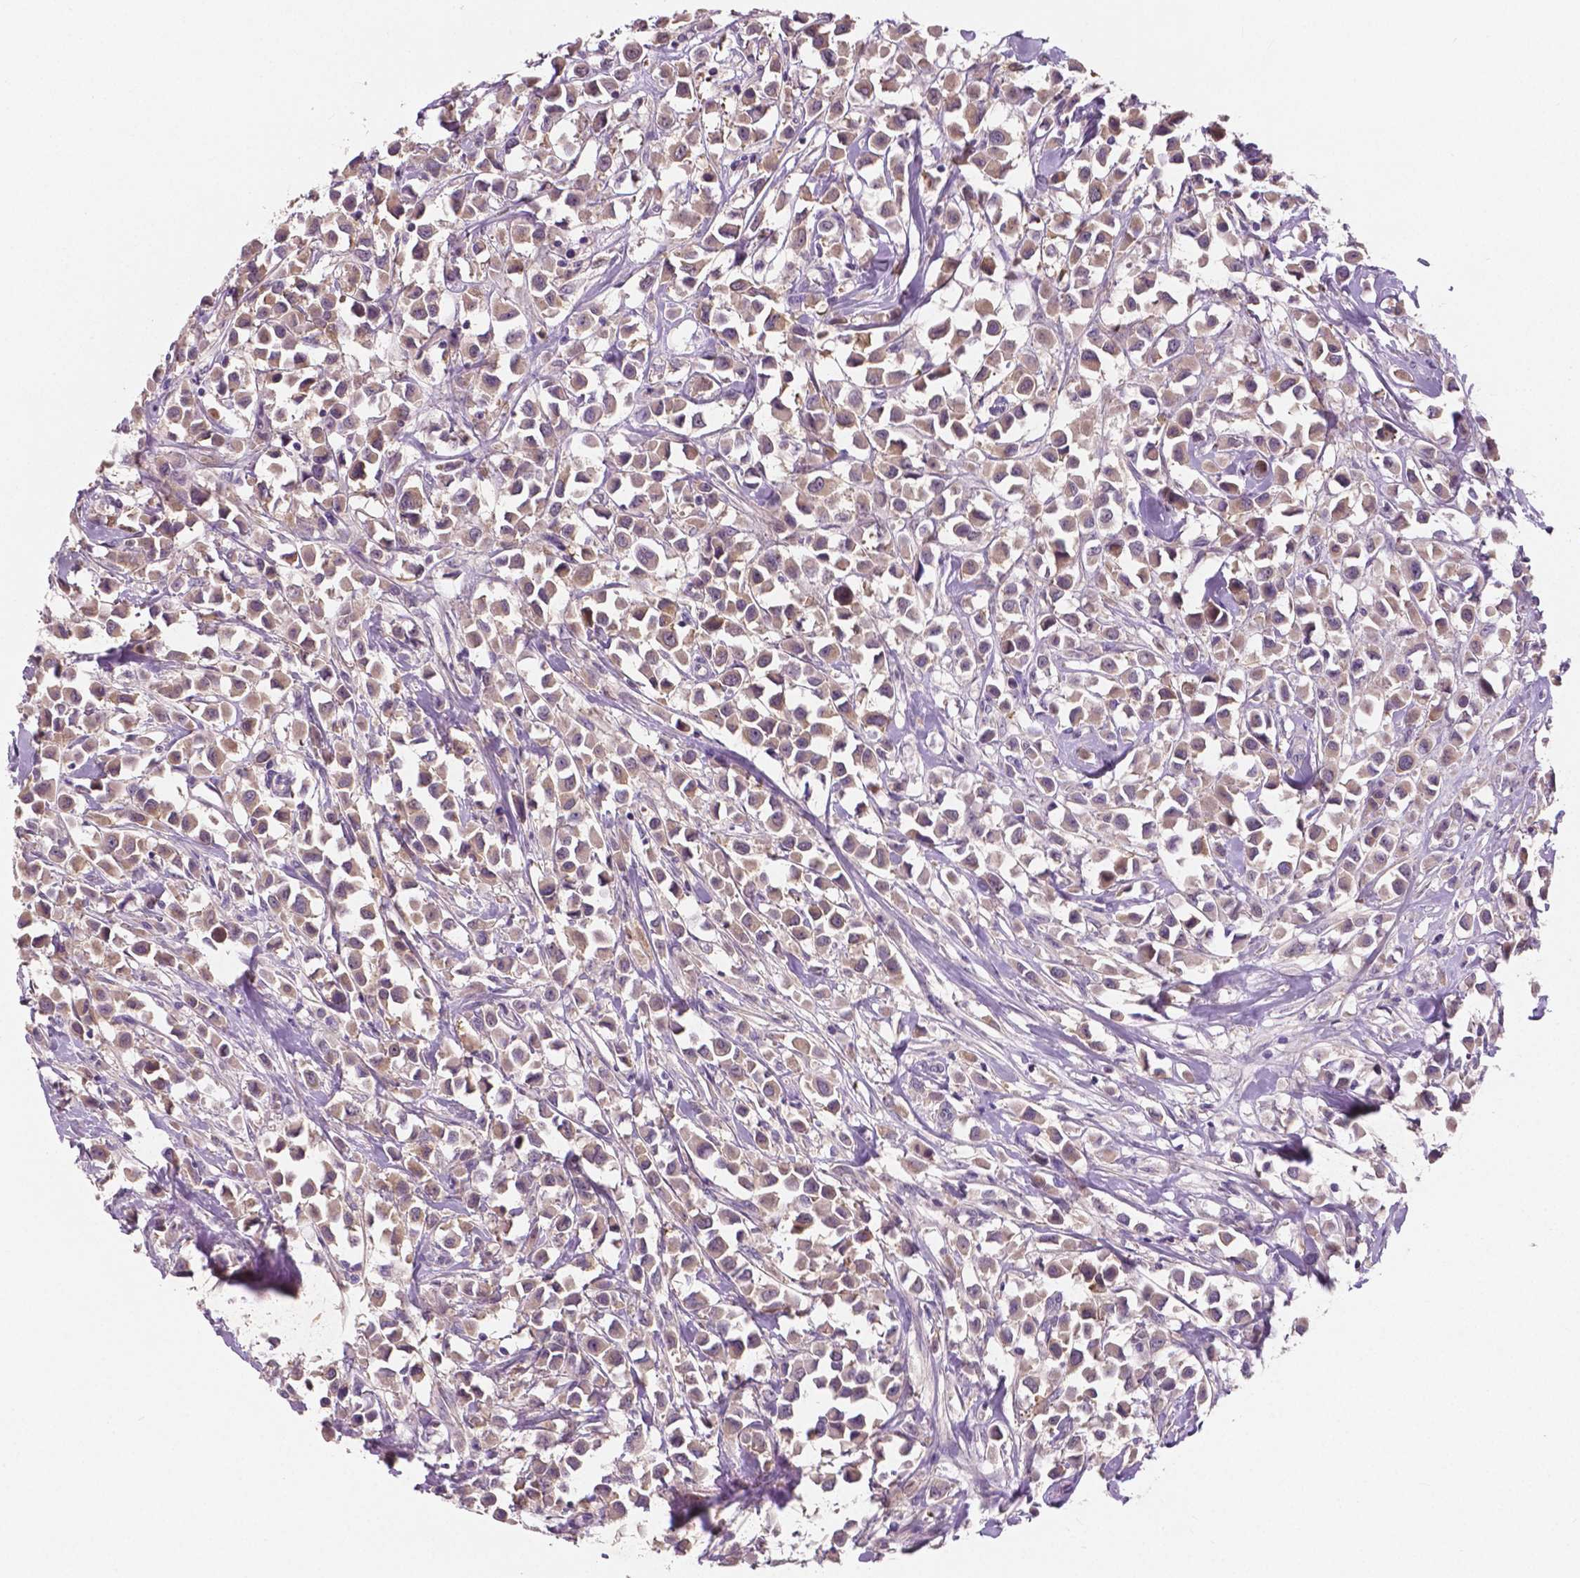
{"staining": {"intensity": "weak", "quantity": ">75%", "location": "cytoplasmic/membranous"}, "tissue": "breast cancer", "cell_type": "Tumor cells", "image_type": "cancer", "snomed": [{"axis": "morphology", "description": "Duct carcinoma"}, {"axis": "topography", "description": "Breast"}], "caption": "Human breast cancer (invasive ductal carcinoma) stained for a protein (brown) shows weak cytoplasmic/membranous positive expression in about >75% of tumor cells.", "gene": "LSM14B", "patient": {"sex": "female", "age": 61}}